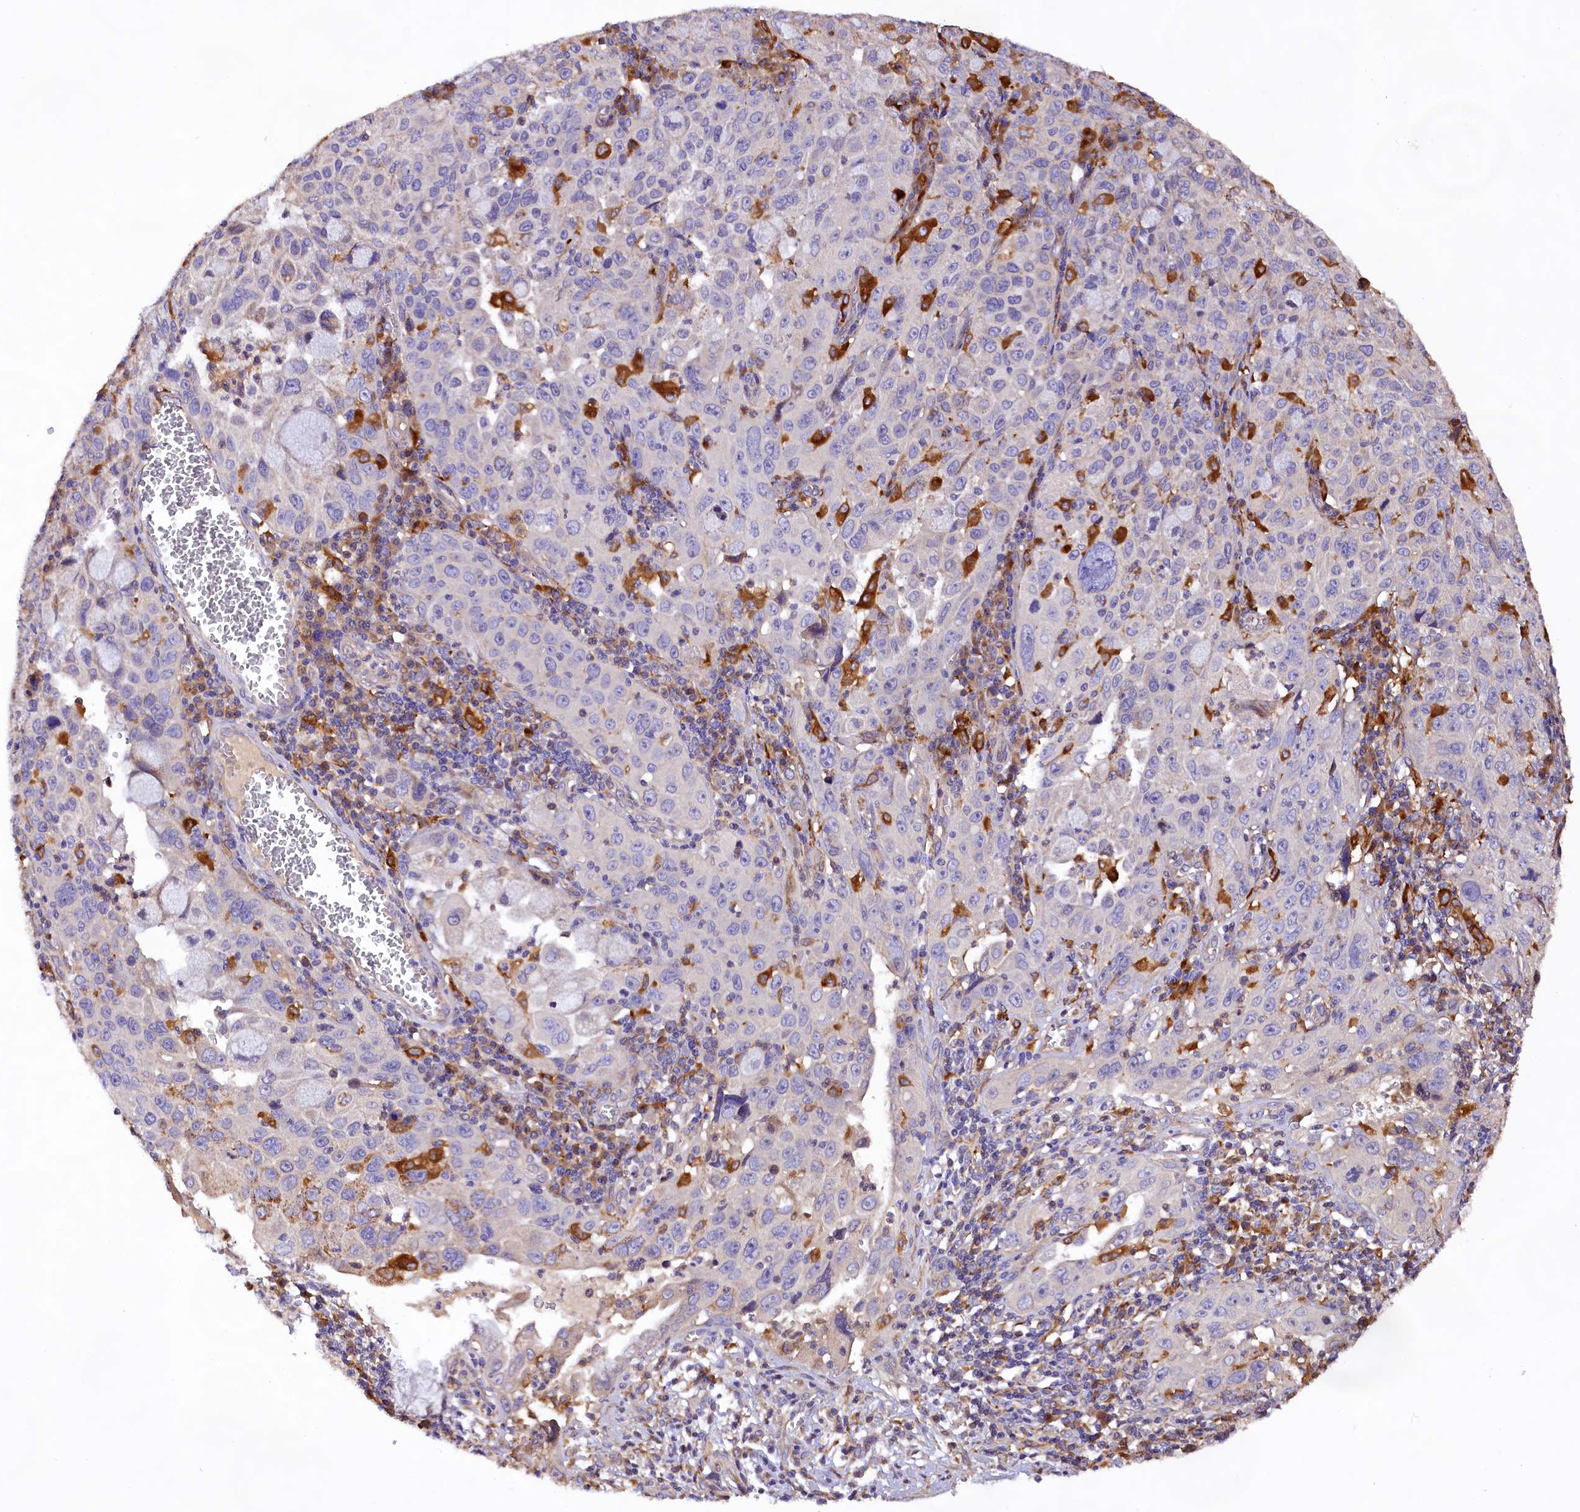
{"staining": {"intensity": "moderate", "quantity": "<25%", "location": "cytoplasmic/membranous"}, "tissue": "cervical cancer", "cell_type": "Tumor cells", "image_type": "cancer", "snomed": [{"axis": "morphology", "description": "Squamous cell carcinoma, NOS"}, {"axis": "topography", "description": "Cervix"}], "caption": "Cervical cancer (squamous cell carcinoma) tissue reveals moderate cytoplasmic/membranous staining in about <25% of tumor cells, visualized by immunohistochemistry.", "gene": "DMXL2", "patient": {"sex": "female", "age": 42}}